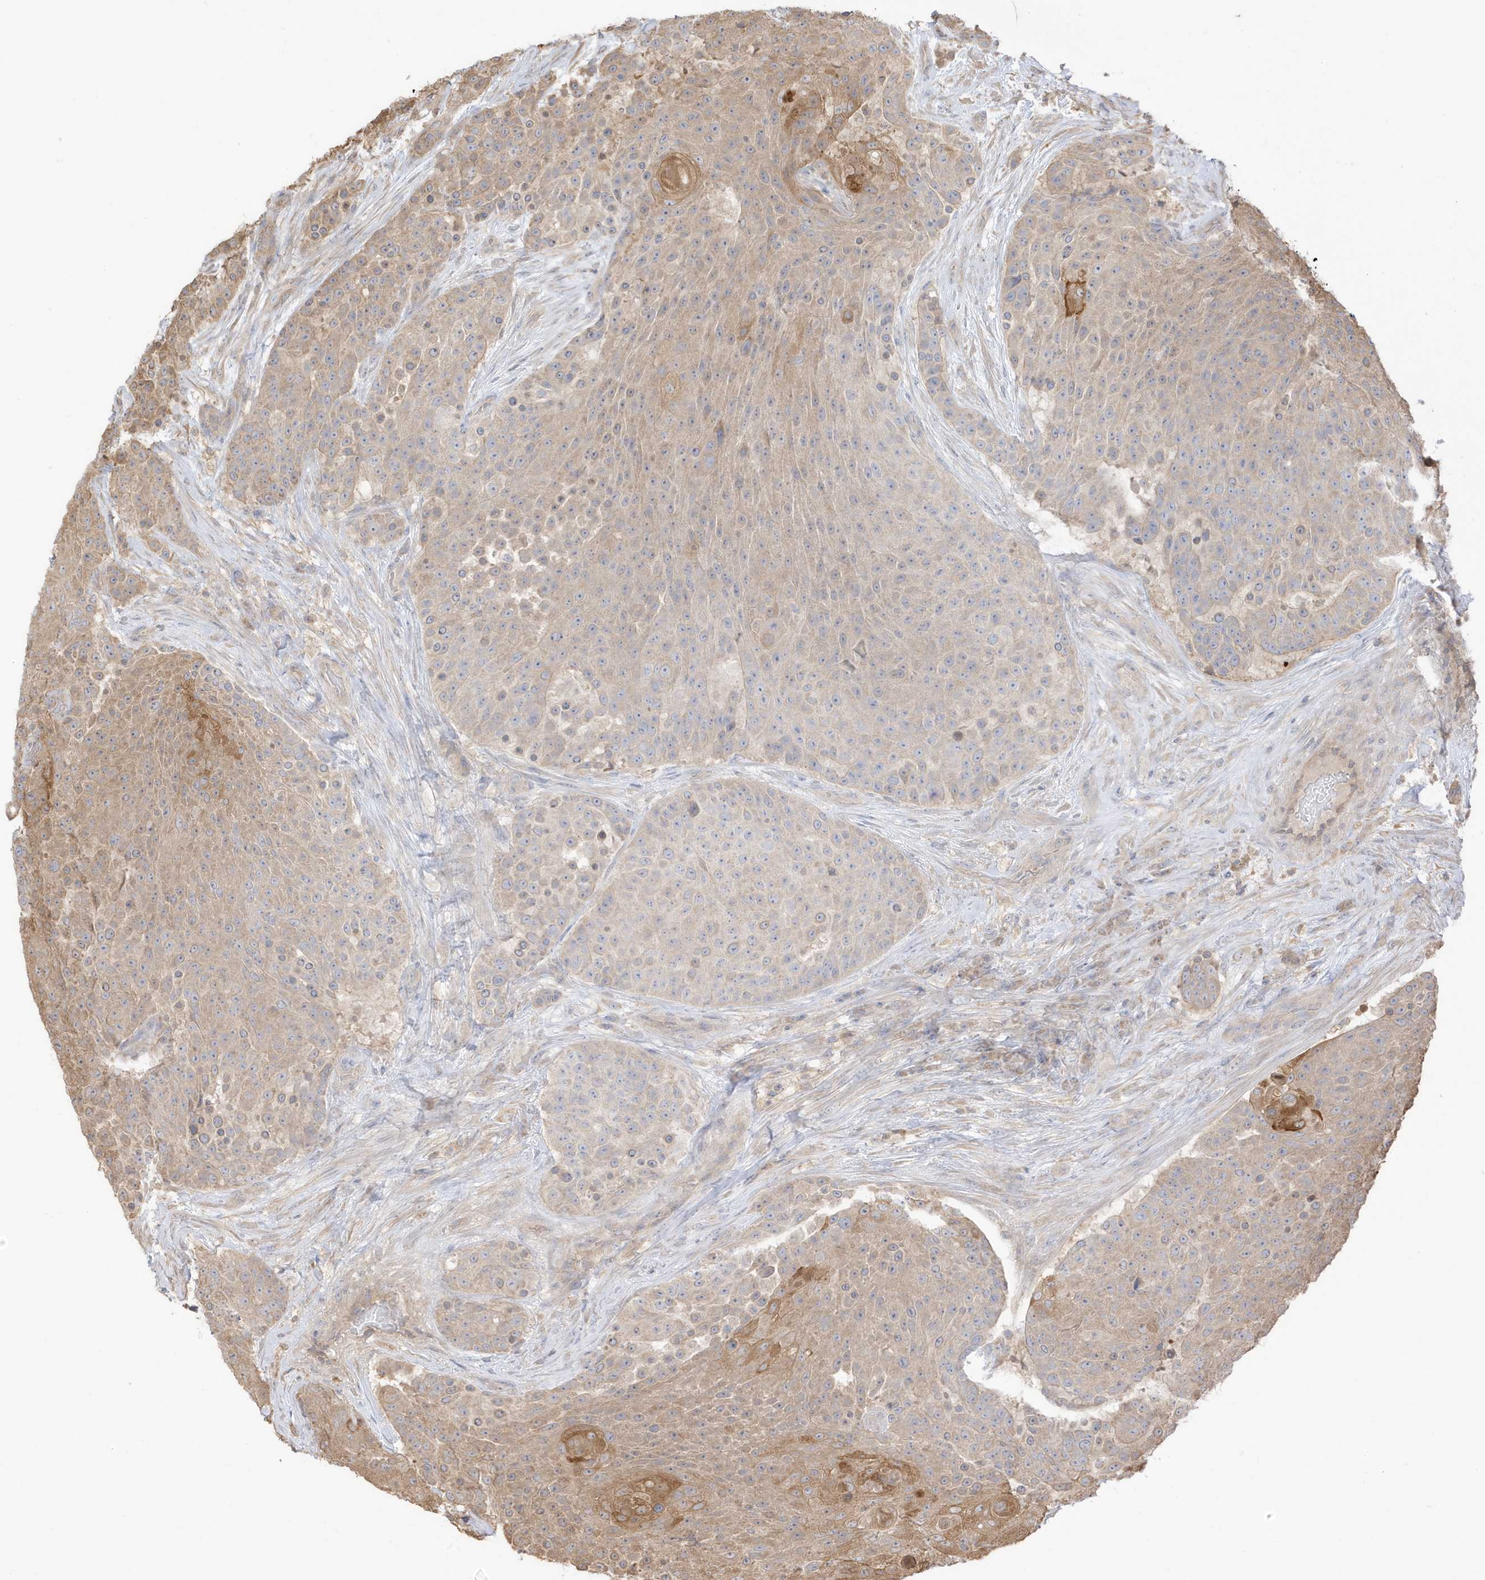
{"staining": {"intensity": "moderate", "quantity": "25%-75%", "location": "cytoplasmic/membranous"}, "tissue": "urothelial cancer", "cell_type": "Tumor cells", "image_type": "cancer", "snomed": [{"axis": "morphology", "description": "Urothelial carcinoma, High grade"}, {"axis": "topography", "description": "Urinary bladder"}], "caption": "Immunohistochemical staining of human urothelial cancer reveals medium levels of moderate cytoplasmic/membranous protein staining in about 25%-75% of tumor cells.", "gene": "AZI2", "patient": {"sex": "female", "age": 63}}